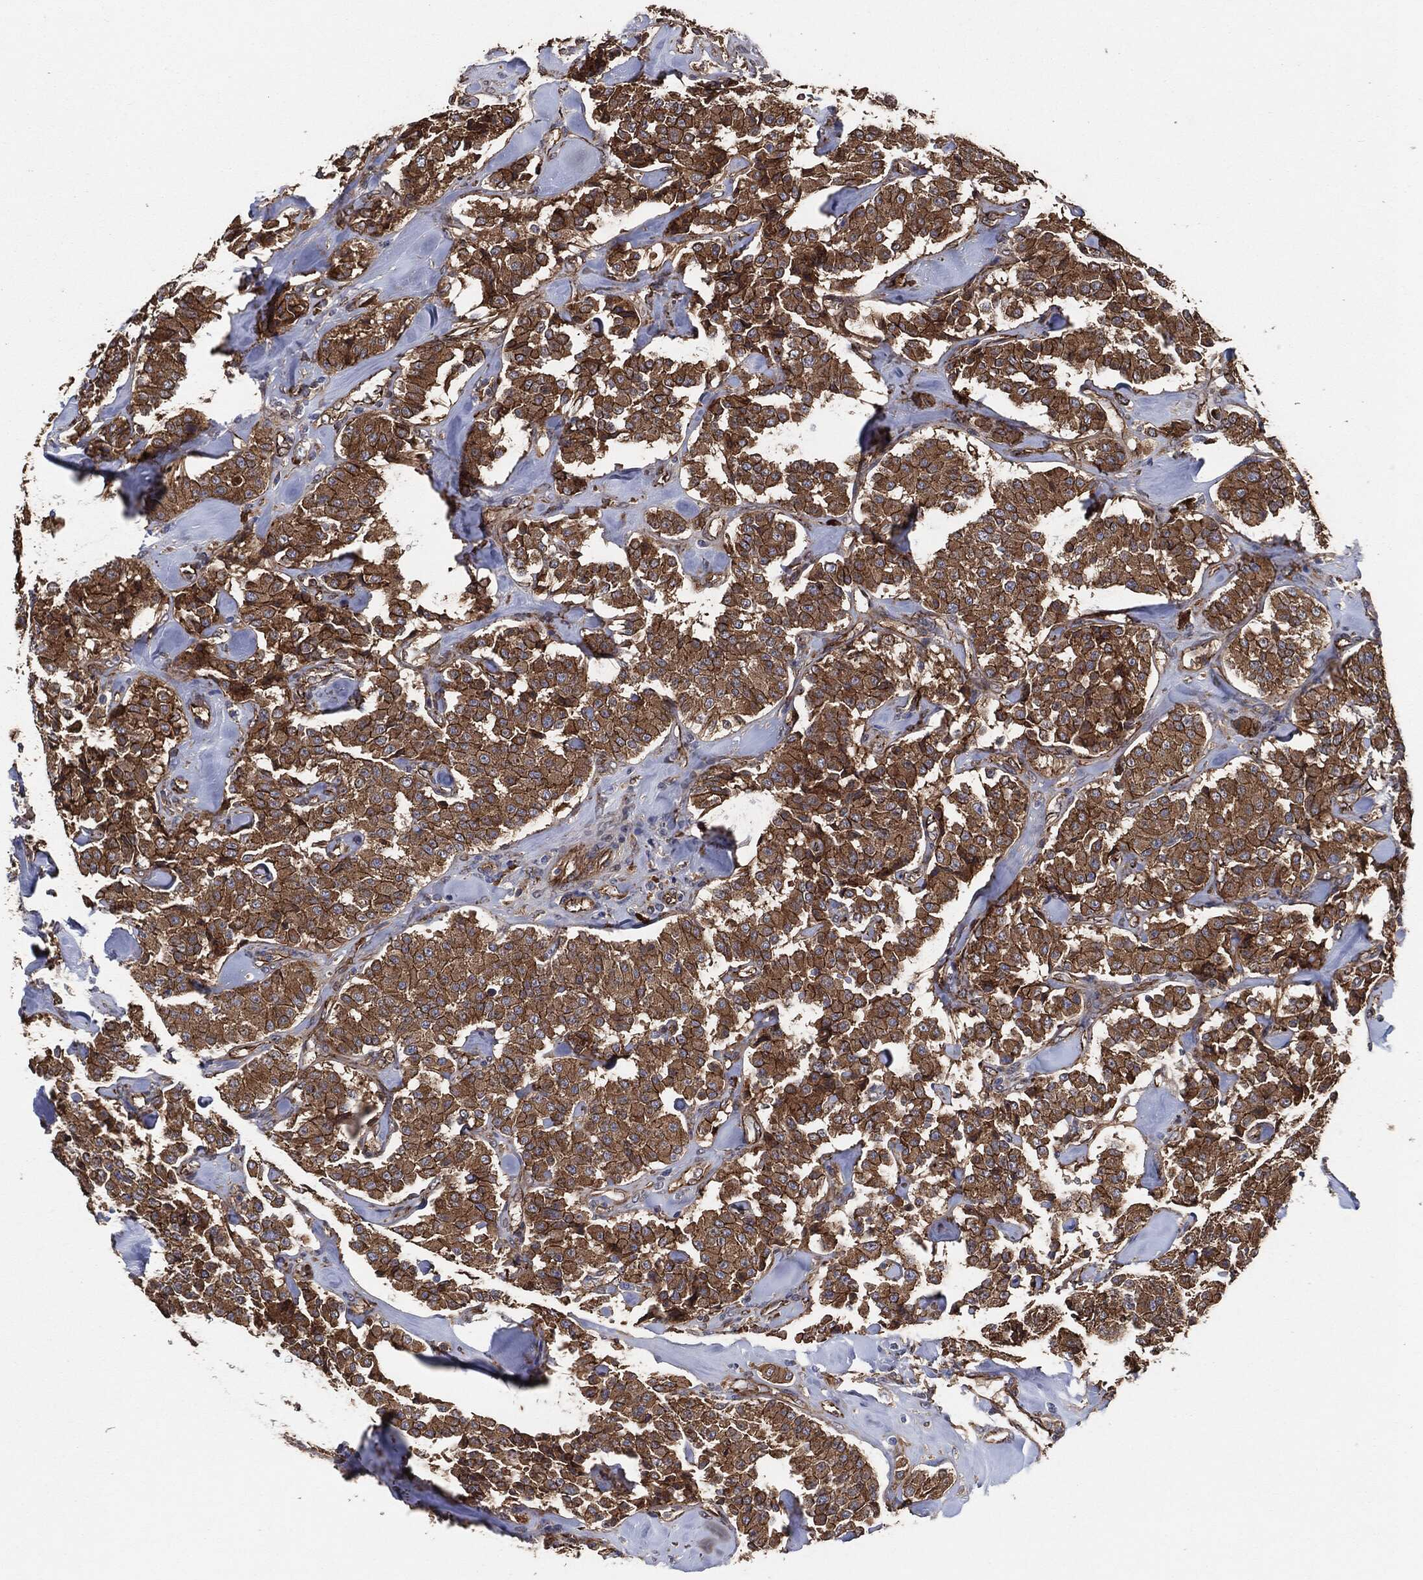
{"staining": {"intensity": "strong", "quantity": ">75%", "location": "cytoplasmic/membranous"}, "tissue": "carcinoid", "cell_type": "Tumor cells", "image_type": "cancer", "snomed": [{"axis": "morphology", "description": "Carcinoid, malignant, NOS"}, {"axis": "topography", "description": "Pancreas"}], "caption": "Protein staining of carcinoid tissue displays strong cytoplasmic/membranous positivity in approximately >75% of tumor cells.", "gene": "CTNNA1", "patient": {"sex": "male", "age": 41}}